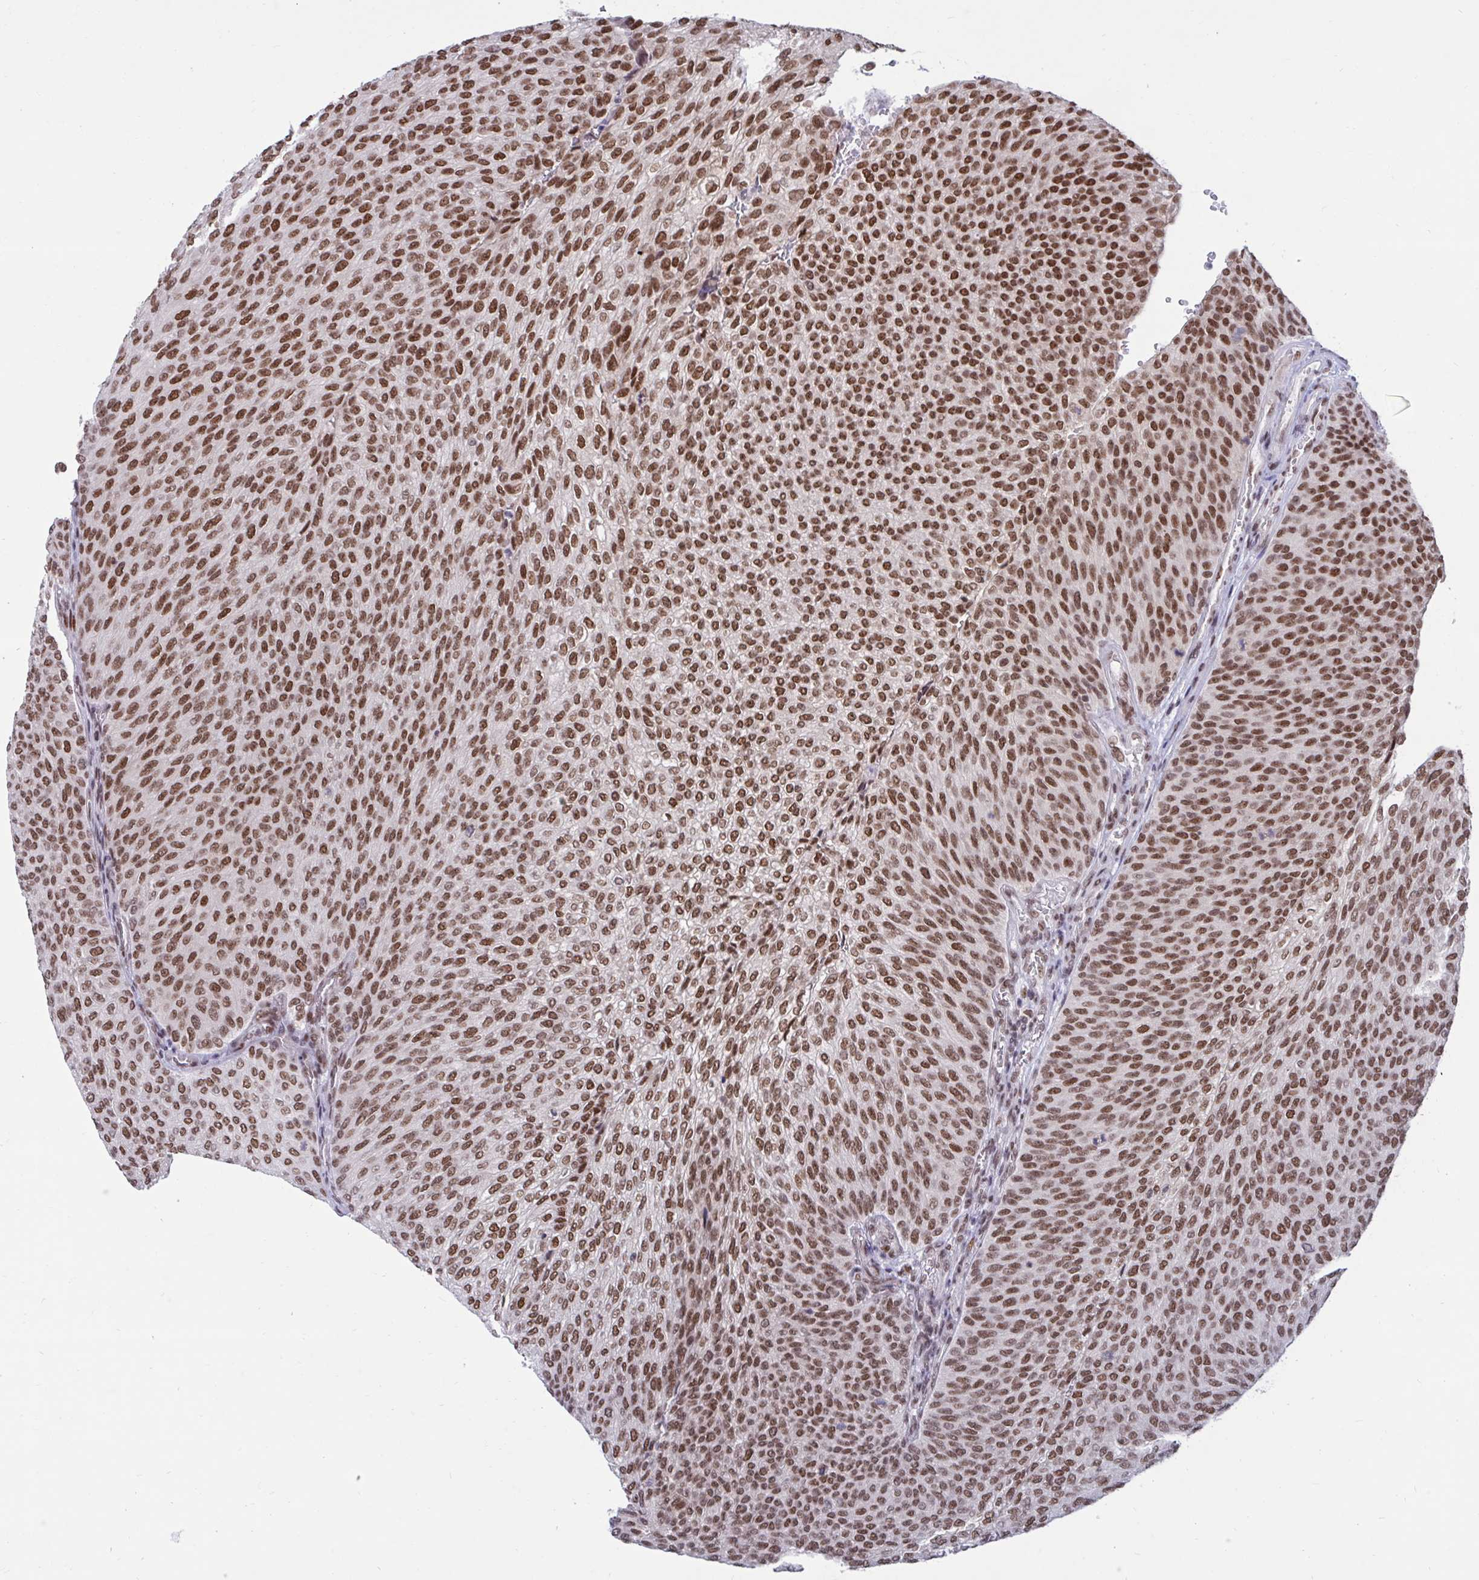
{"staining": {"intensity": "moderate", "quantity": ">75%", "location": "nuclear"}, "tissue": "urothelial cancer", "cell_type": "Tumor cells", "image_type": "cancer", "snomed": [{"axis": "morphology", "description": "Urothelial carcinoma, High grade"}, {"axis": "topography", "description": "Urinary bladder"}], "caption": "Immunohistochemistry micrograph of high-grade urothelial carcinoma stained for a protein (brown), which exhibits medium levels of moderate nuclear staining in approximately >75% of tumor cells.", "gene": "PHF10", "patient": {"sex": "female", "age": 79}}